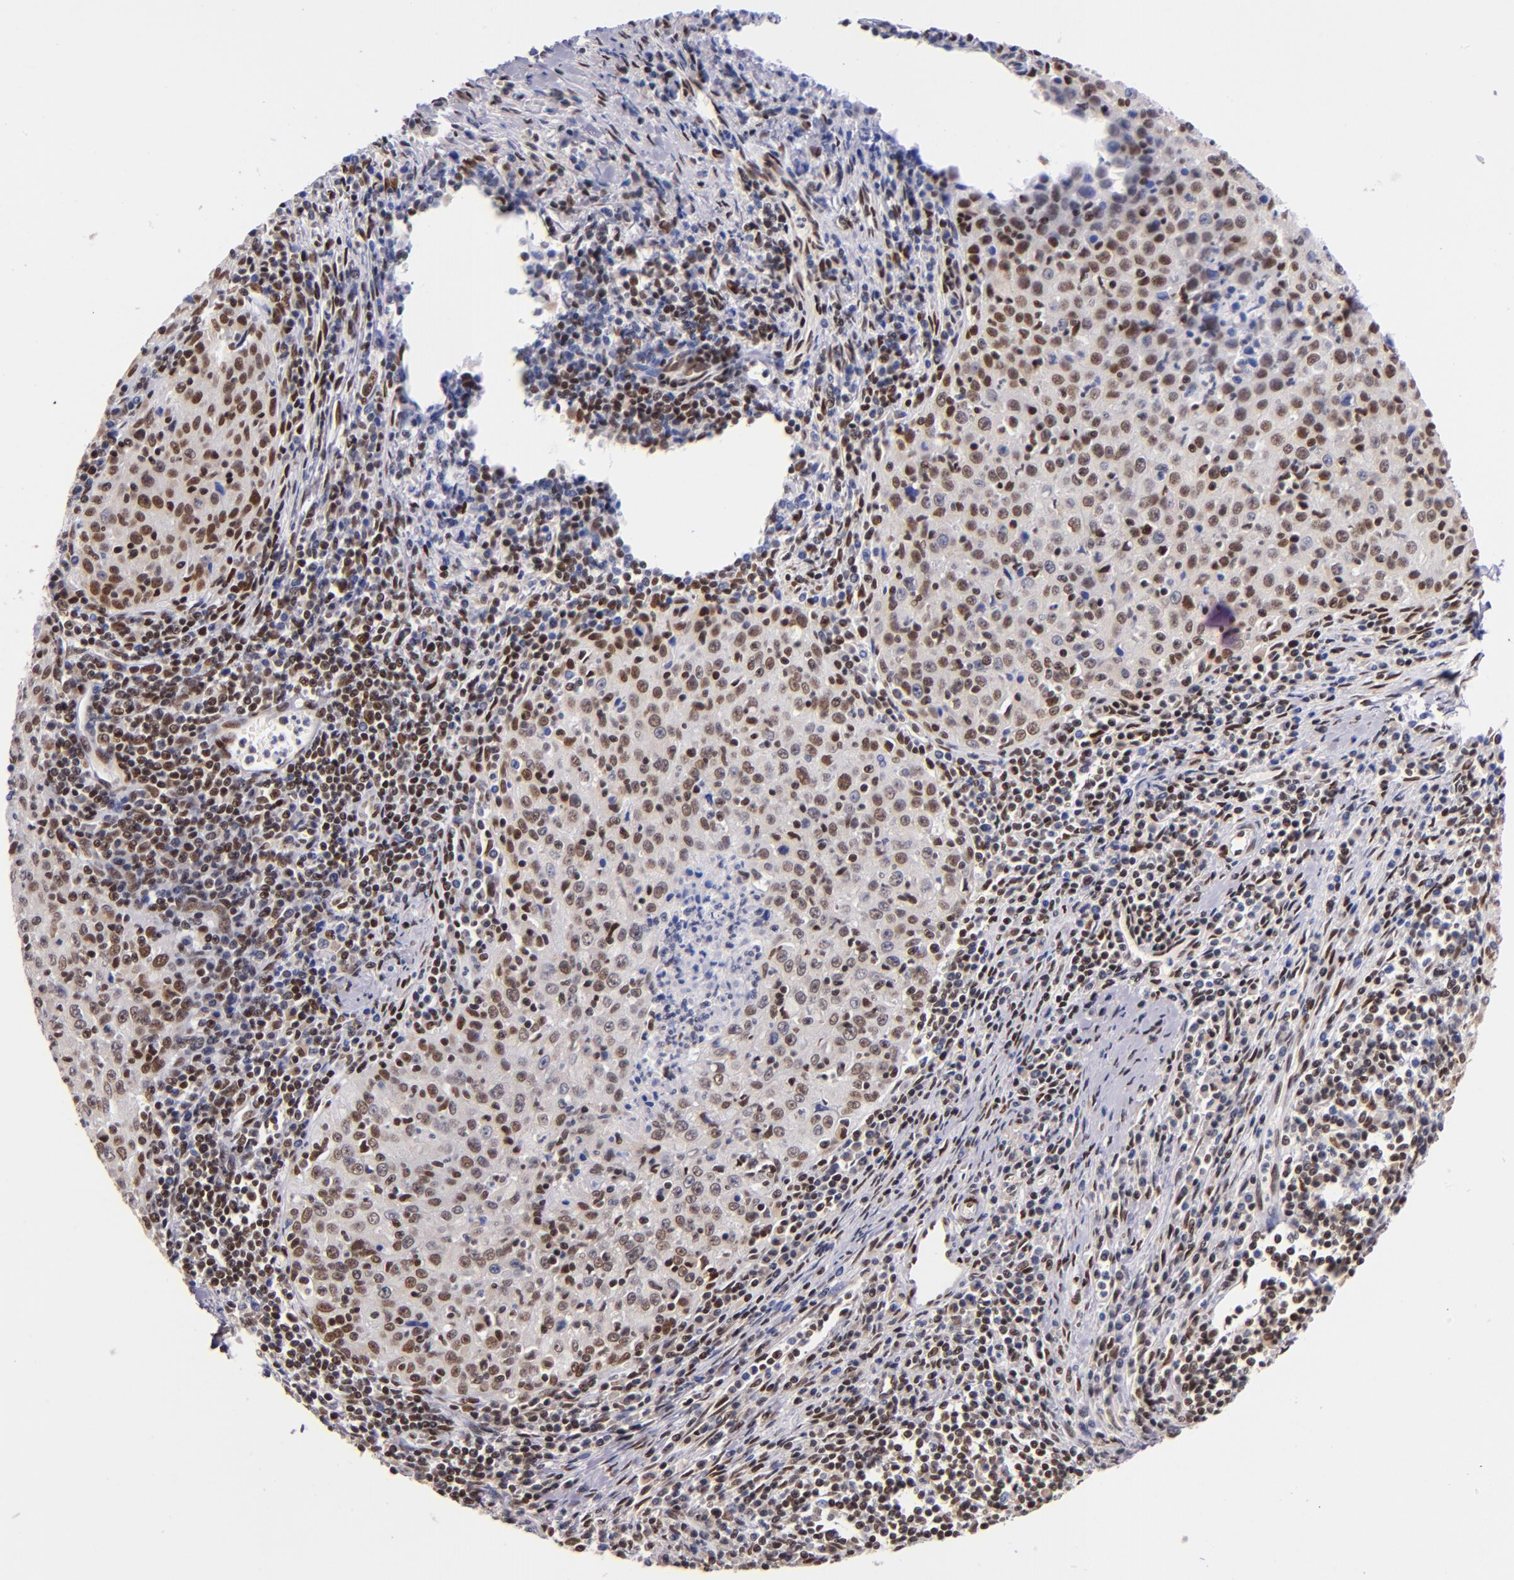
{"staining": {"intensity": "moderate", "quantity": "25%-75%", "location": "nuclear"}, "tissue": "cervical cancer", "cell_type": "Tumor cells", "image_type": "cancer", "snomed": [{"axis": "morphology", "description": "Squamous cell carcinoma, NOS"}, {"axis": "topography", "description": "Cervix"}], "caption": "Human cervical cancer stained with a protein marker shows moderate staining in tumor cells.", "gene": "SRF", "patient": {"sex": "female", "age": 27}}